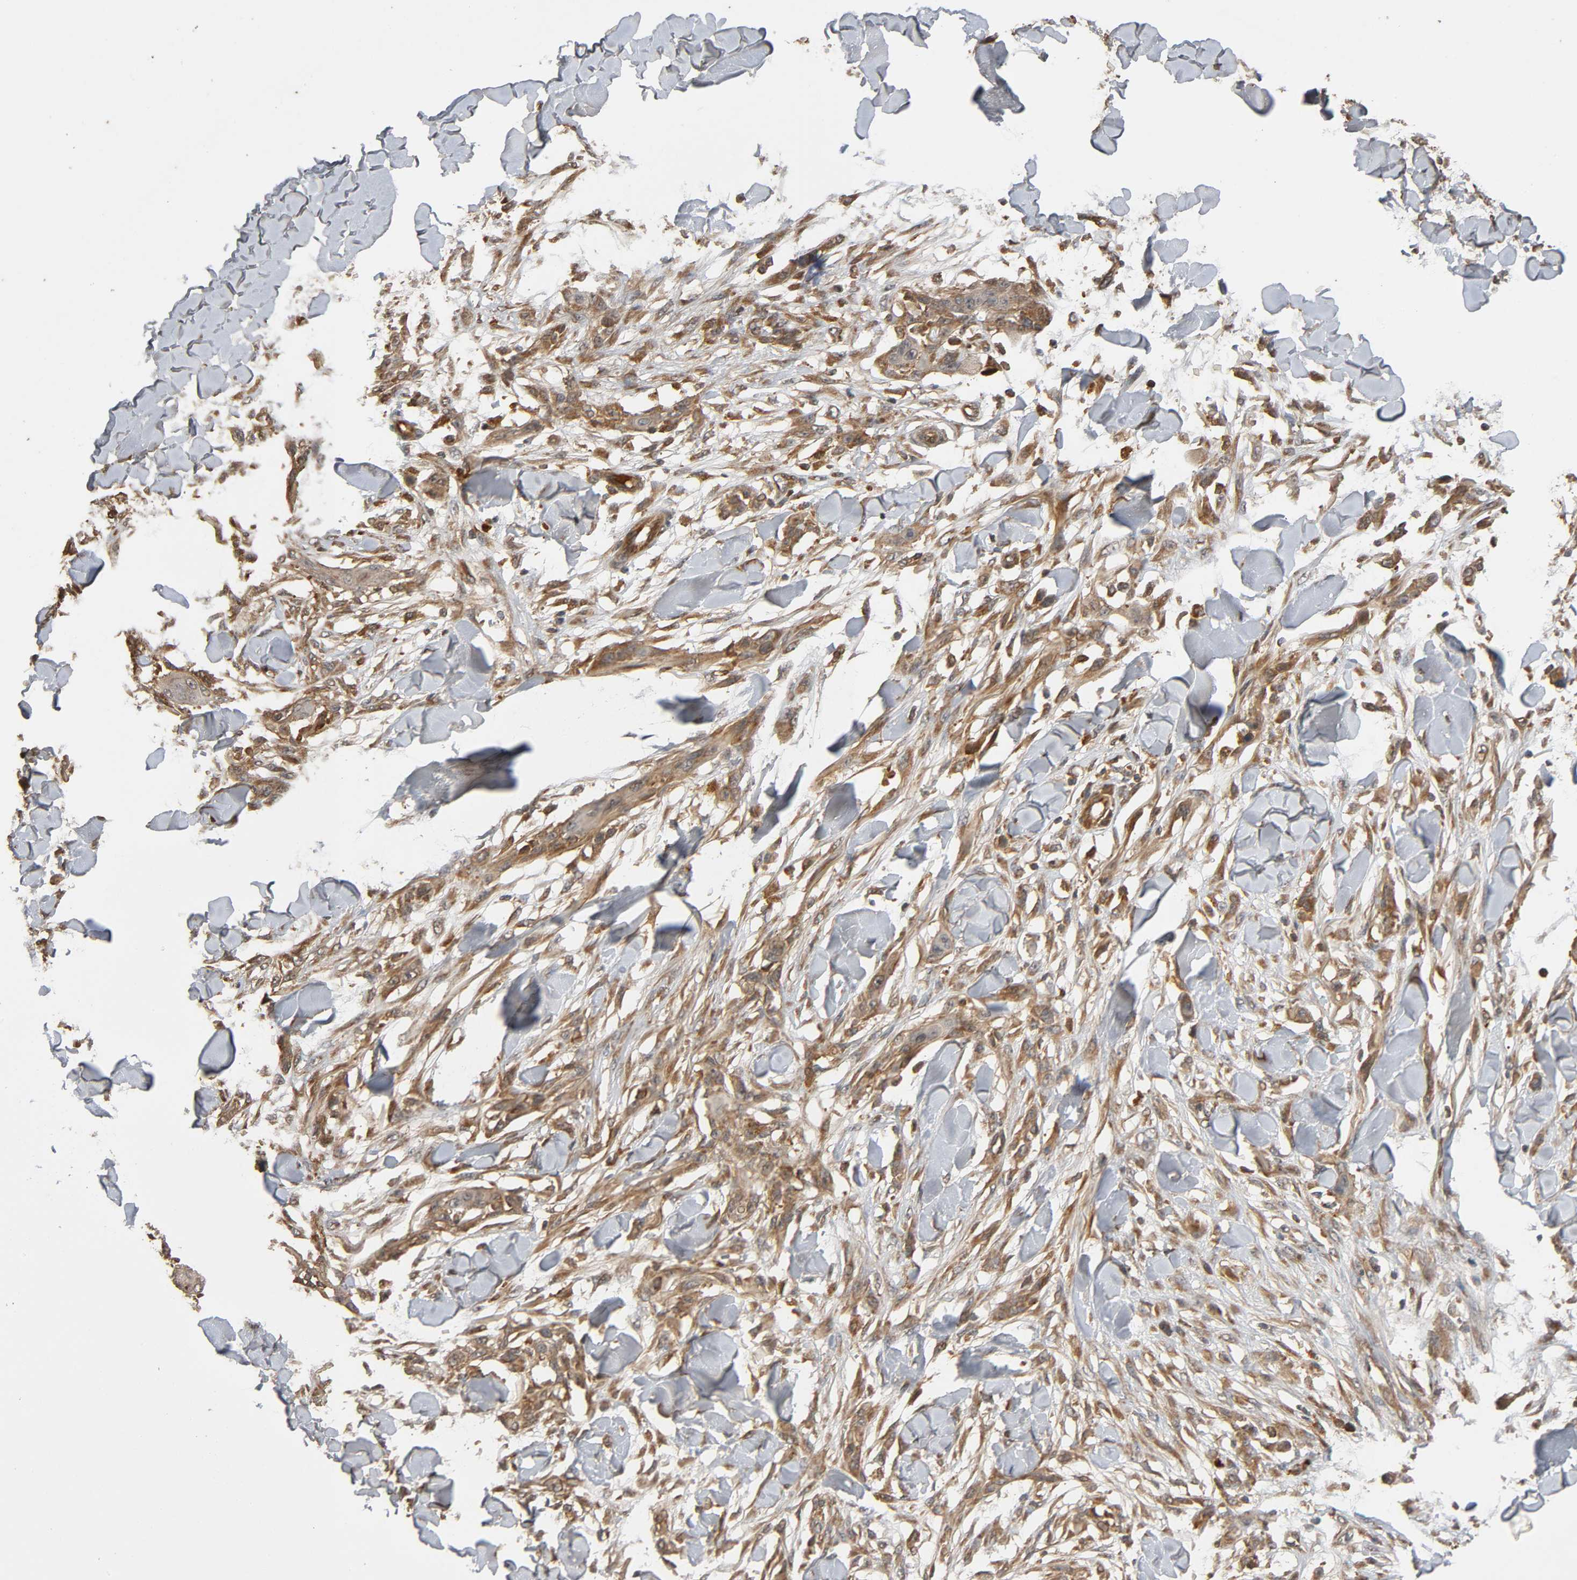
{"staining": {"intensity": "moderate", "quantity": ">75%", "location": "cytoplasmic/membranous"}, "tissue": "skin cancer", "cell_type": "Tumor cells", "image_type": "cancer", "snomed": [{"axis": "morphology", "description": "Normal tissue, NOS"}, {"axis": "morphology", "description": "Squamous cell carcinoma, NOS"}, {"axis": "topography", "description": "Skin"}], "caption": "Skin squamous cell carcinoma stained with IHC displays moderate cytoplasmic/membranous positivity in about >75% of tumor cells.", "gene": "MAP3K8", "patient": {"sex": "female", "age": 59}}